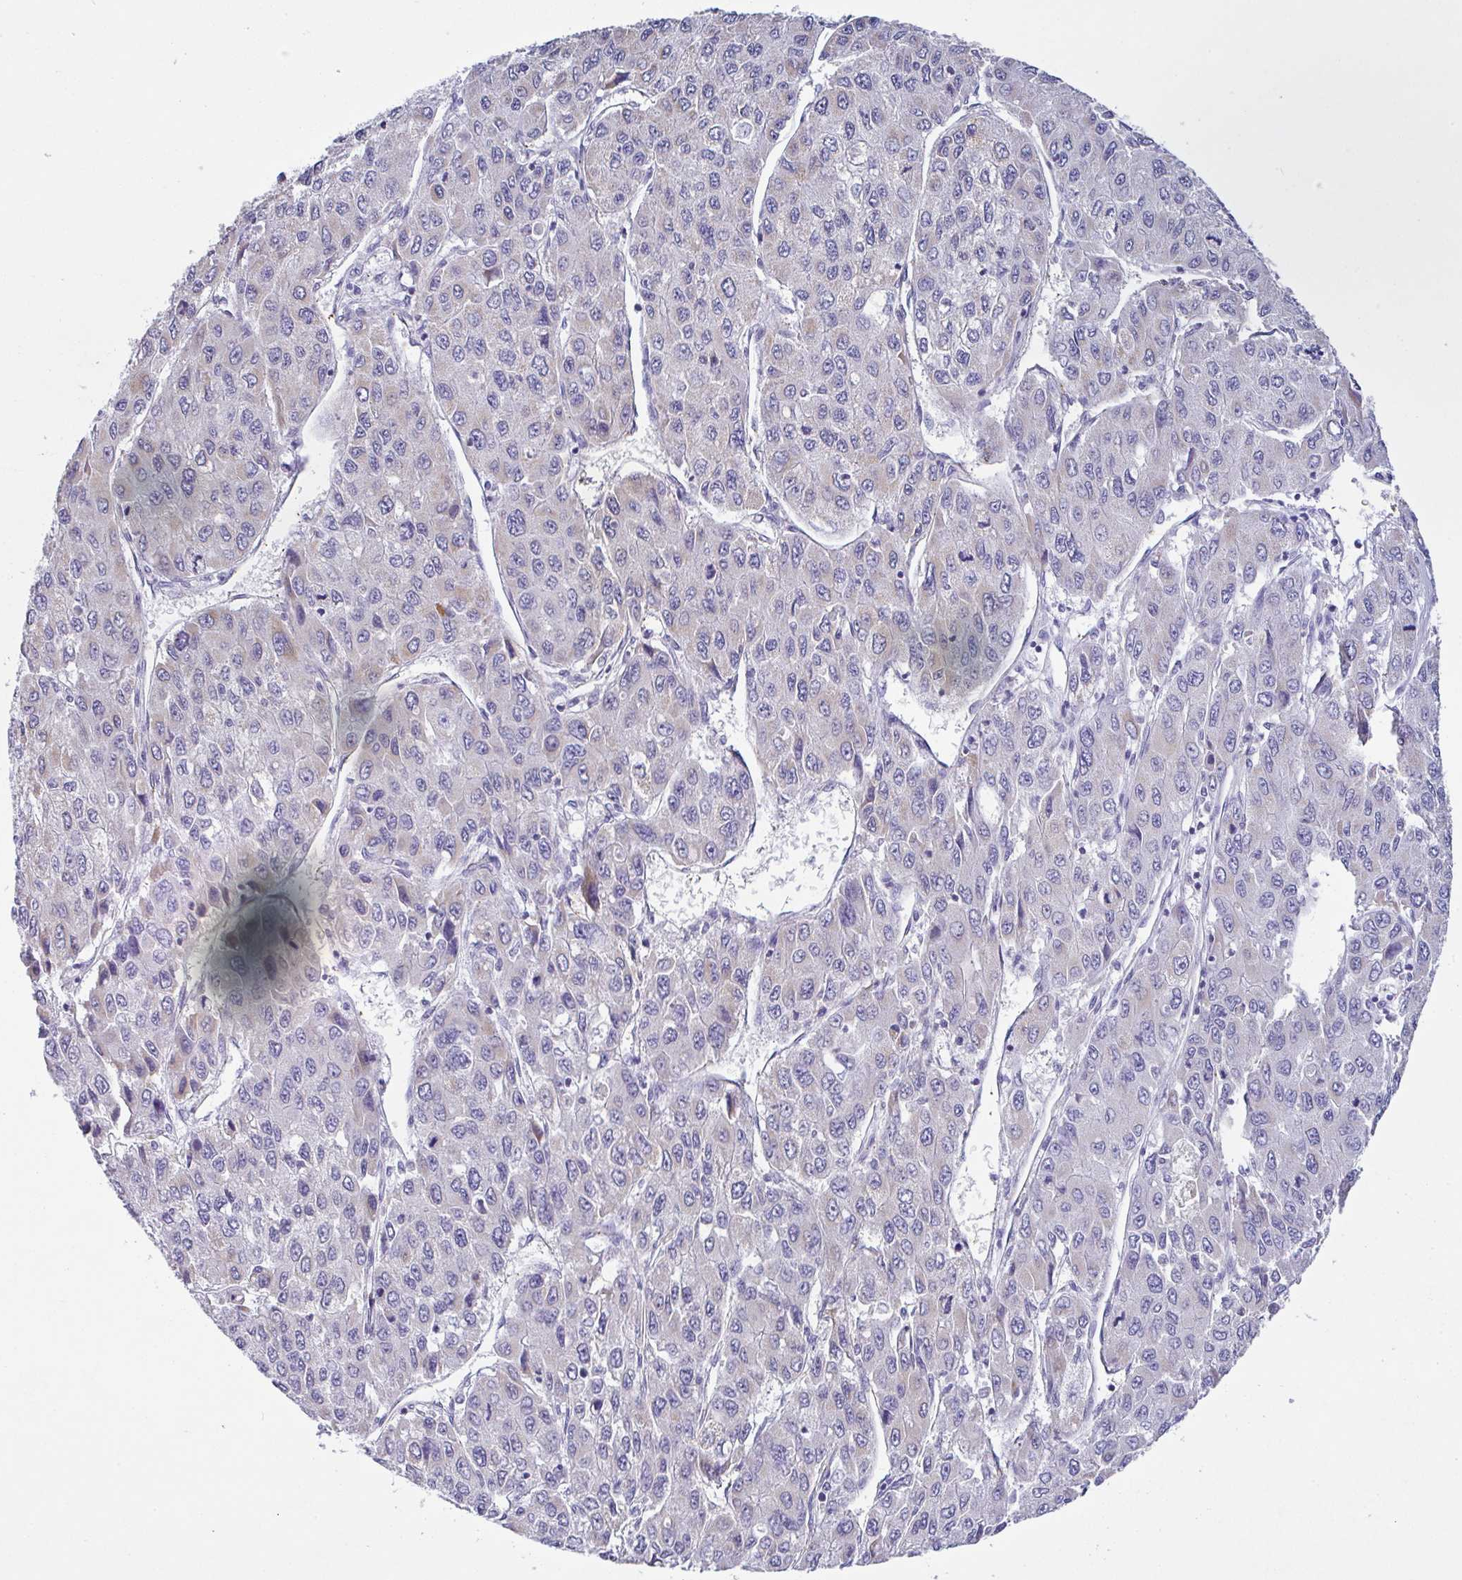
{"staining": {"intensity": "negative", "quantity": "none", "location": "none"}, "tissue": "liver cancer", "cell_type": "Tumor cells", "image_type": "cancer", "snomed": [{"axis": "morphology", "description": "Carcinoma, Hepatocellular, NOS"}, {"axis": "topography", "description": "Liver"}], "caption": "Tumor cells are negative for protein expression in human liver cancer. (Brightfield microscopy of DAB immunohistochemistry (IHC) at high magnification).", "gene": "PLCD4", "patient": {"sex": "female", "age": 66}}